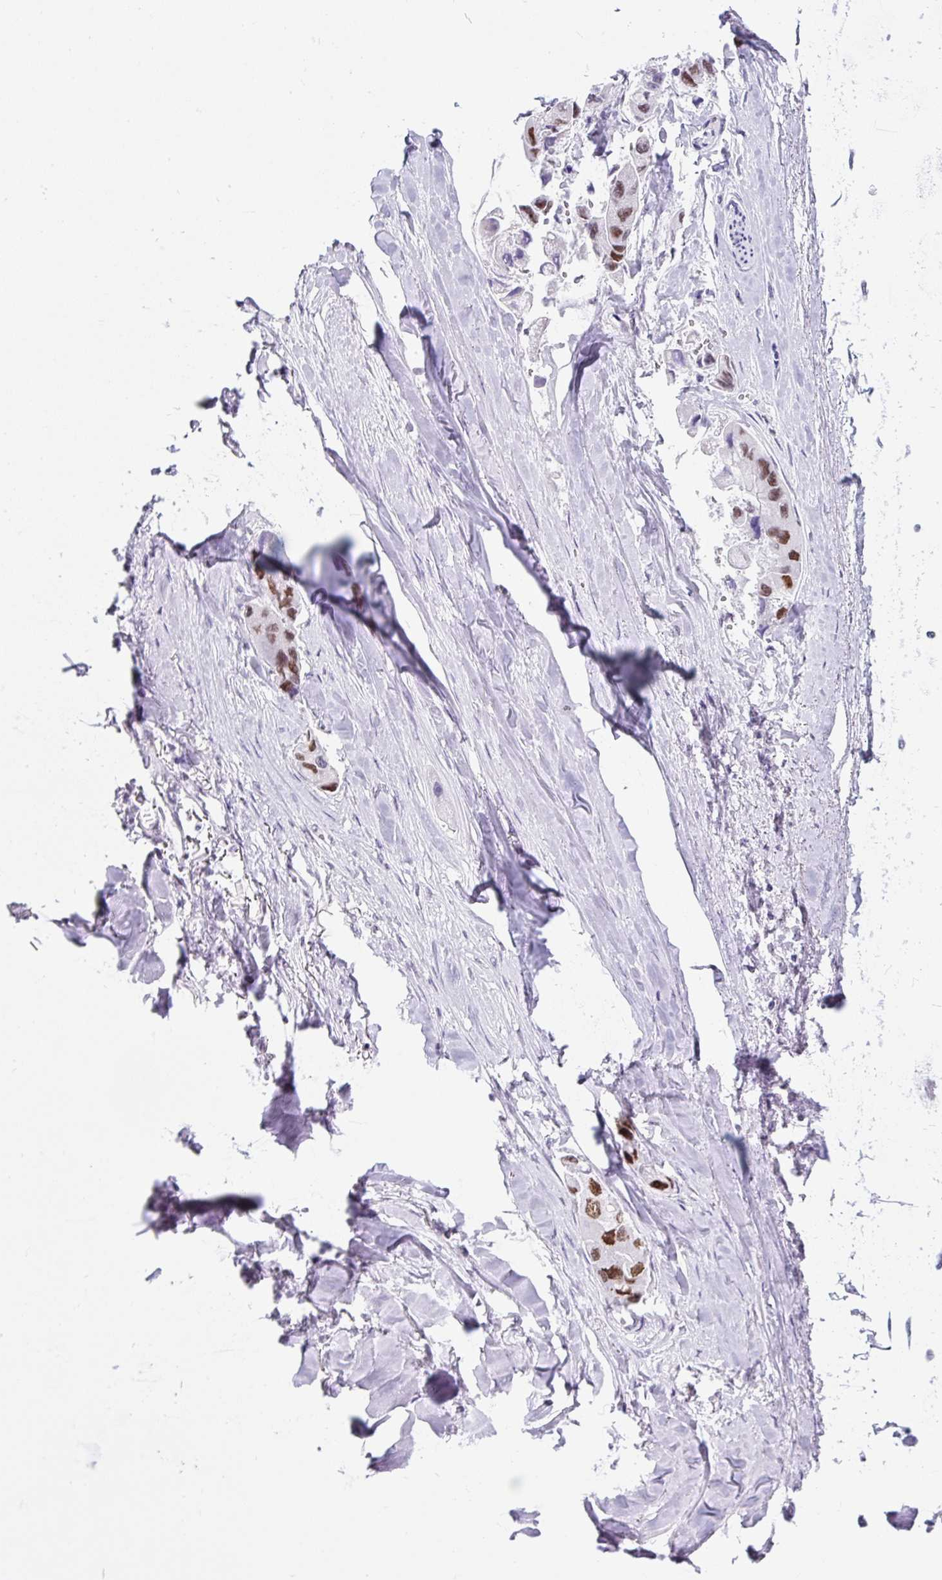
{"staining": {"intensity": "moderate", "quantity": ">75%", "location": "nuclear"}, "tissue": "lung cancer", "cell_type": "Tumor cells", "image_type": "cancer", "snomed": [{"axis": "morphology", "description": "Adenocarcinoma, NOS"}, {"axis": "topography", "description": "Lung"}], "caption": "High-magnification brightfield microscopy of lung cancer (adenocarcinoma) stained with DAB (brown) and counterstained with hematoxylin (blue). tumor cells exhibit moderate nuclear positivity is identified in approximately>75% of cells.", "gene": "PLCXD2", "patient": {"sex": "female", "age": 54}}